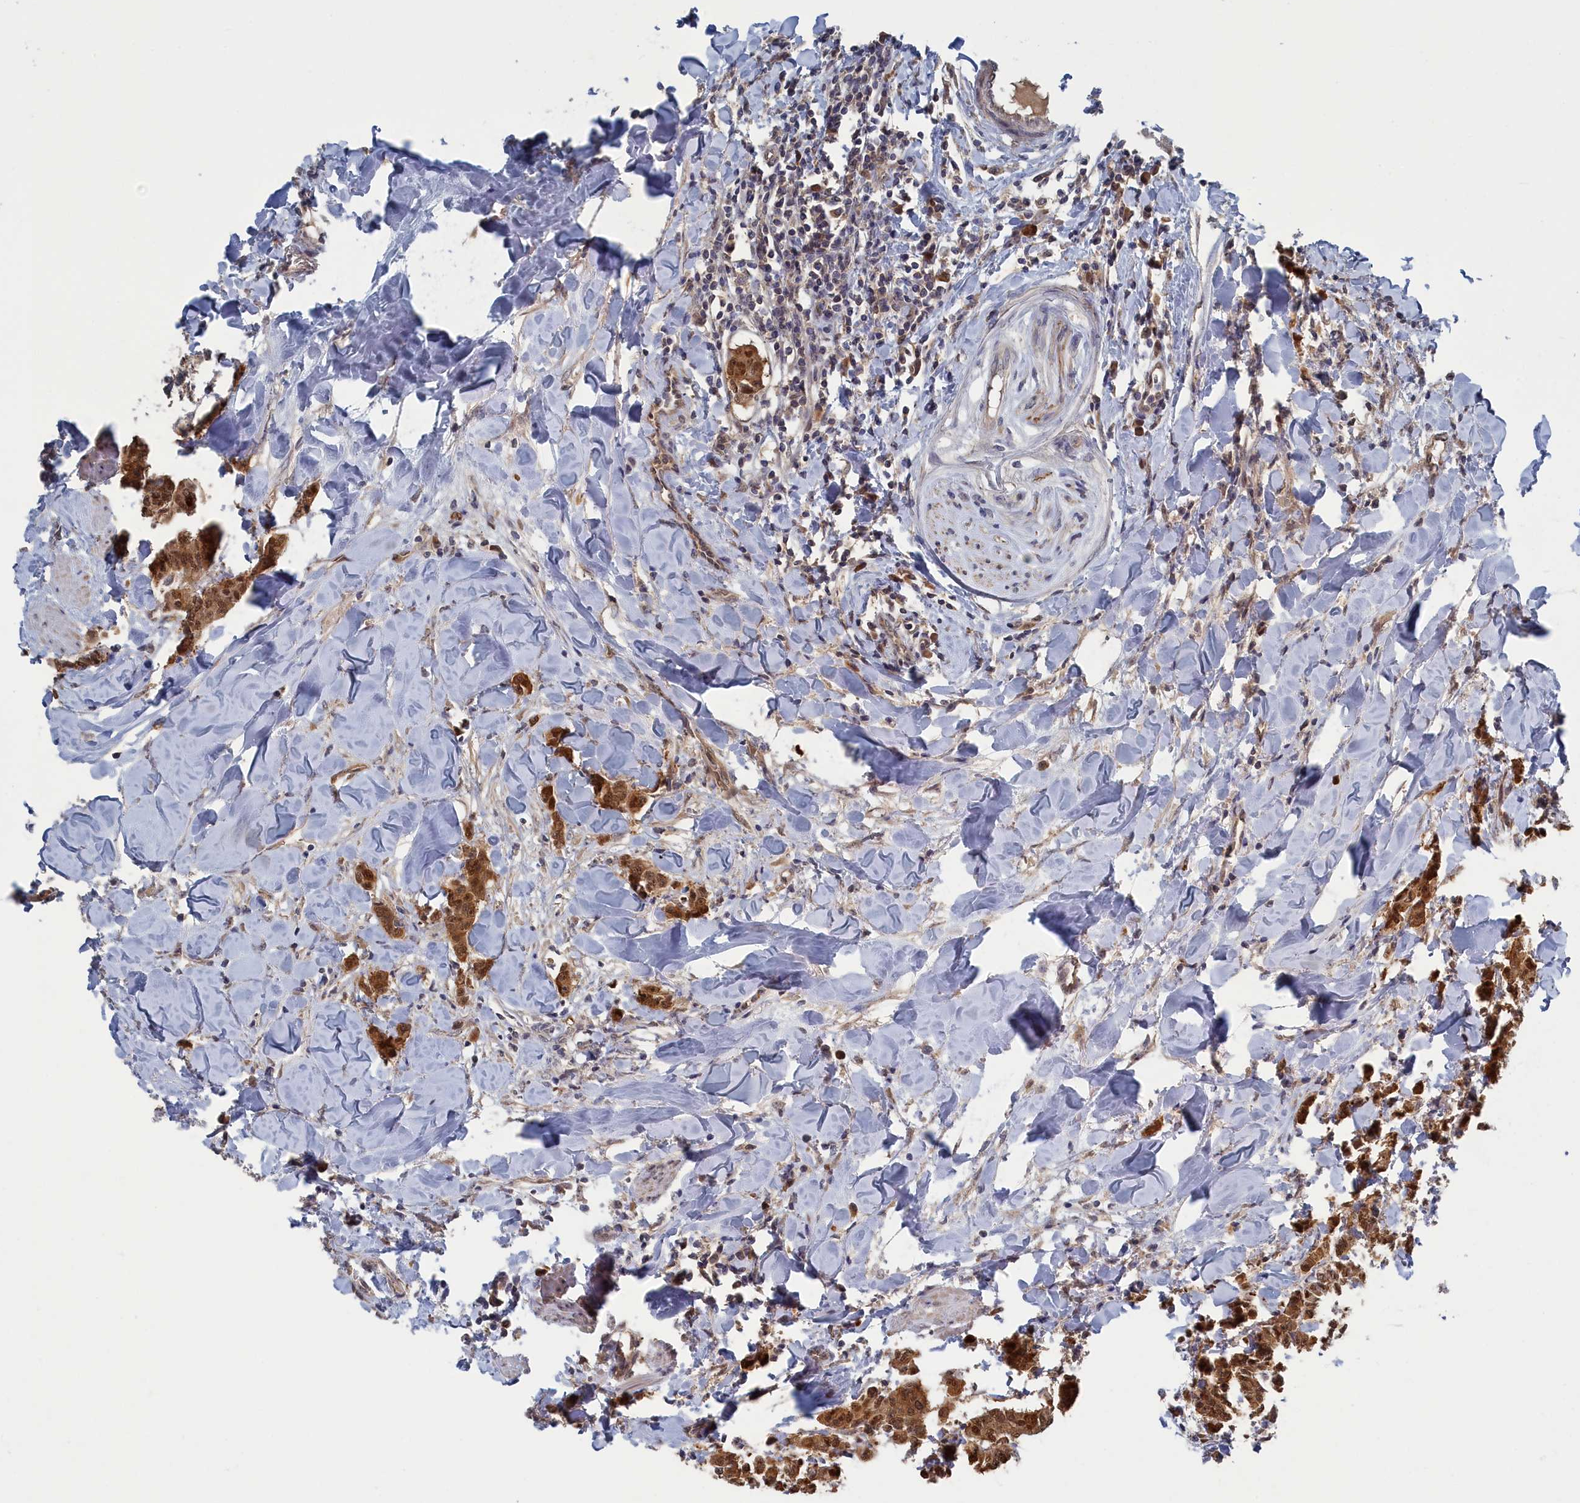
{"staining": {"intensity": "strong", "quantity": ">75%", "location": "cytoplasmic/membranous,nuclear"}, "tissue": "breast cancer", "cell_type": "Tumor cells", "image_type": "cancer", "snomed": [{"axis": "morphology", "description": "Duct carcinoma"}, {"axis": "topography", "description": "Breast"}], "caption": "The immunohistochemical stain highlights strong cytoplasmic/membranous and nuclear positivity in tumor cells of breast cancer (infiltrating ductal carcinoma) tissue. The staining is performed using DAB brown chromogen to label protein expression. The nuclei are counter-stained blue using hematoxylin.", "gene": "IRGQ", "patient": {"sex": "female", "age": 40}}